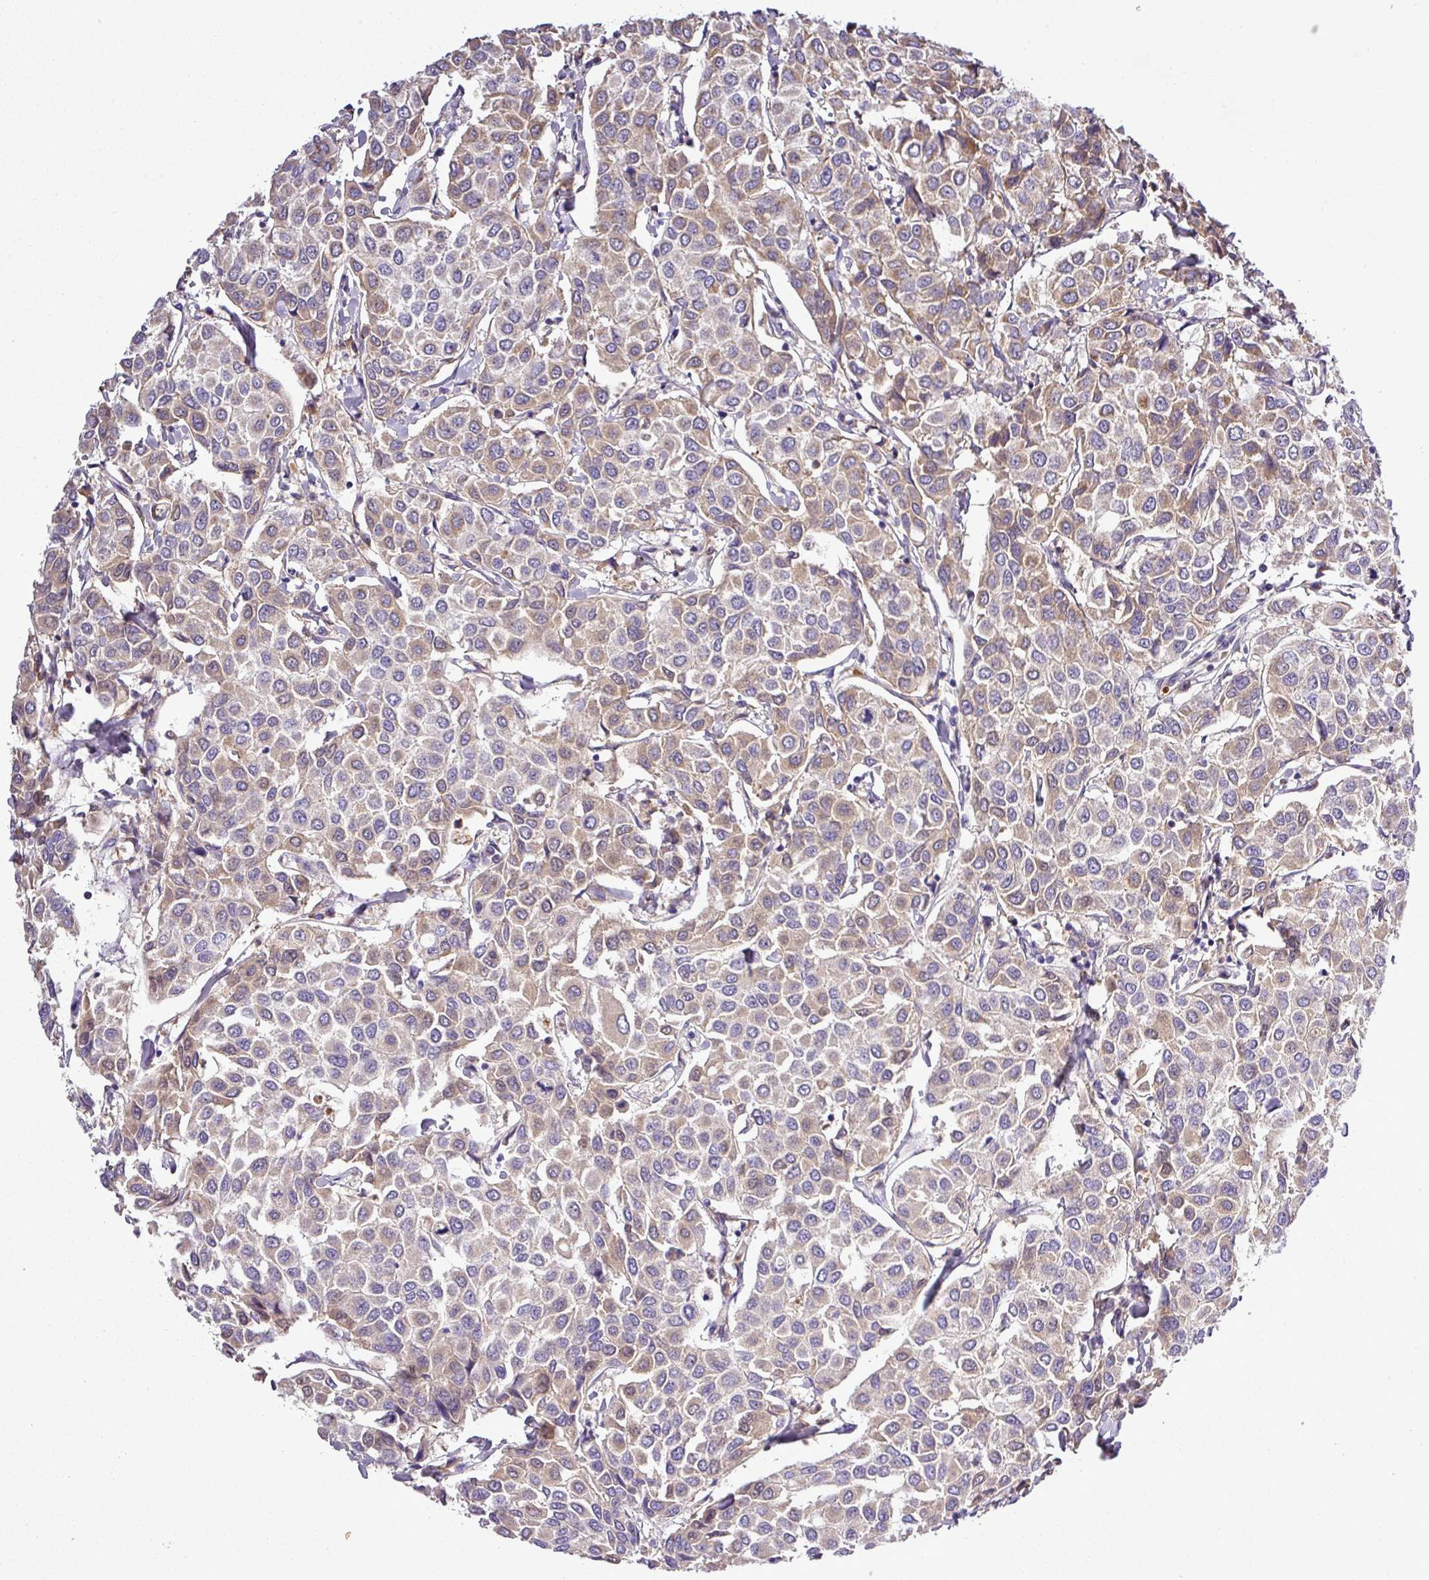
{"staining": {"intensity": "moderate", "quantity": "25%-75%", "location": "cytoplasmic/membranous,nuclear"}, "tissue": "breast cancer", "cell_type": "Tumor cells", "image_type": "cancer", "snomed": [{"axis": "morphology", "description": "Duct carcinoma"}, {"axis": "topography", "description": "Breast"}], "caption": "A photomicrograph of human invasive ductal carcinoma (breast) stained for a protein displays moderate cytoplasmic/membranous and nuclear brown staining in tumor cells.", "gene": "ZNF513", "patient": {"sex": "female", "age": 55}}